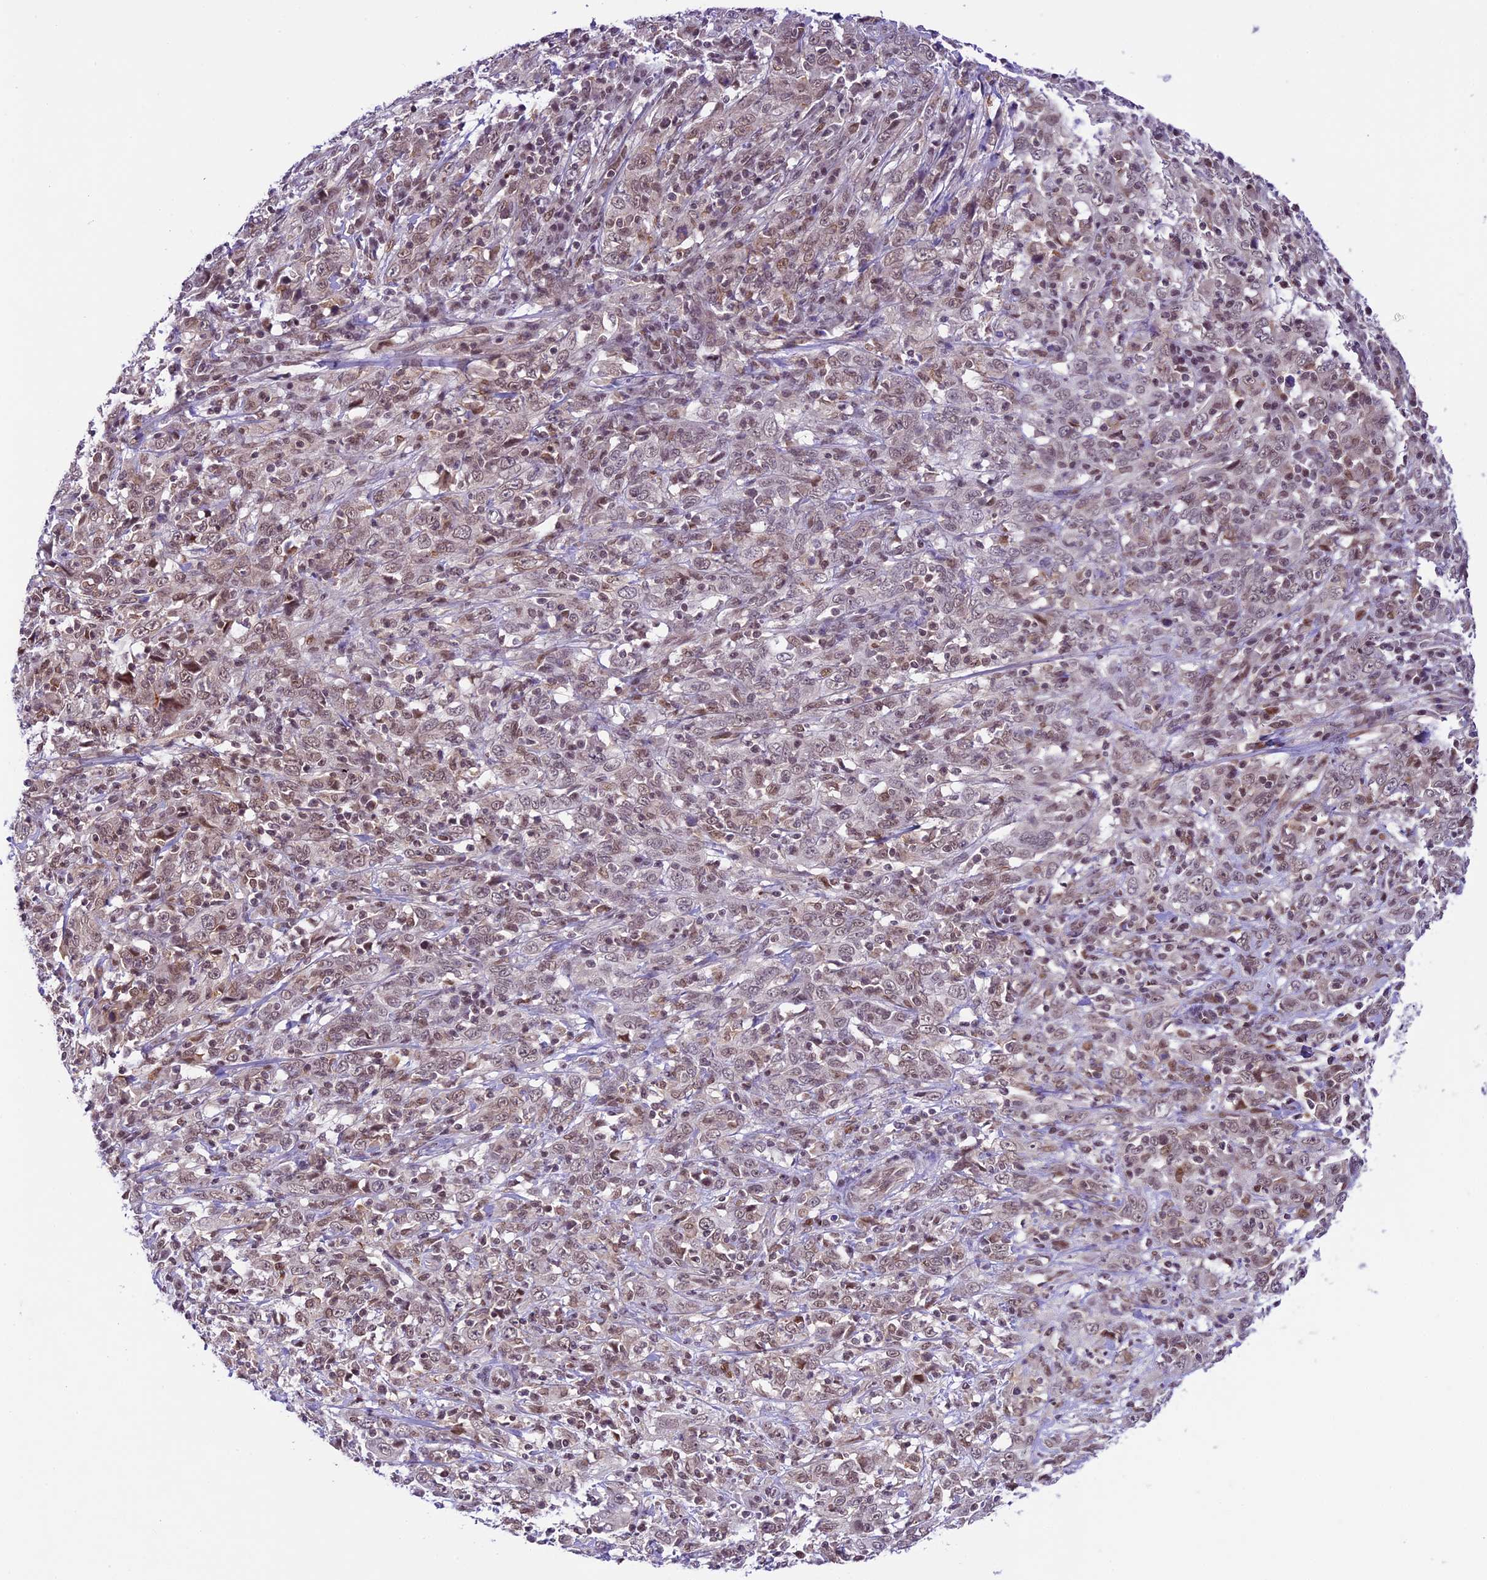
{"staining": {"intensity": "weak", "quantity": ">75%", "location": "nuclear"}, "tissue": "cervical cancer", "cell_type": "Tumor cells", "image_type": "cancer", "snomed": [{"axis": "morphology", "description": "Squamous cell carcinoma, NOS"}, {"axis": "topography", "description": "Cervix"}], "caption": "This is a photomicrograph of IHC staining of cervical cancer, which shows weak expression in the nuclear of tumor cells.", "gene": "SHKBP1", "patient": {"sex": "female", "age": 46}}